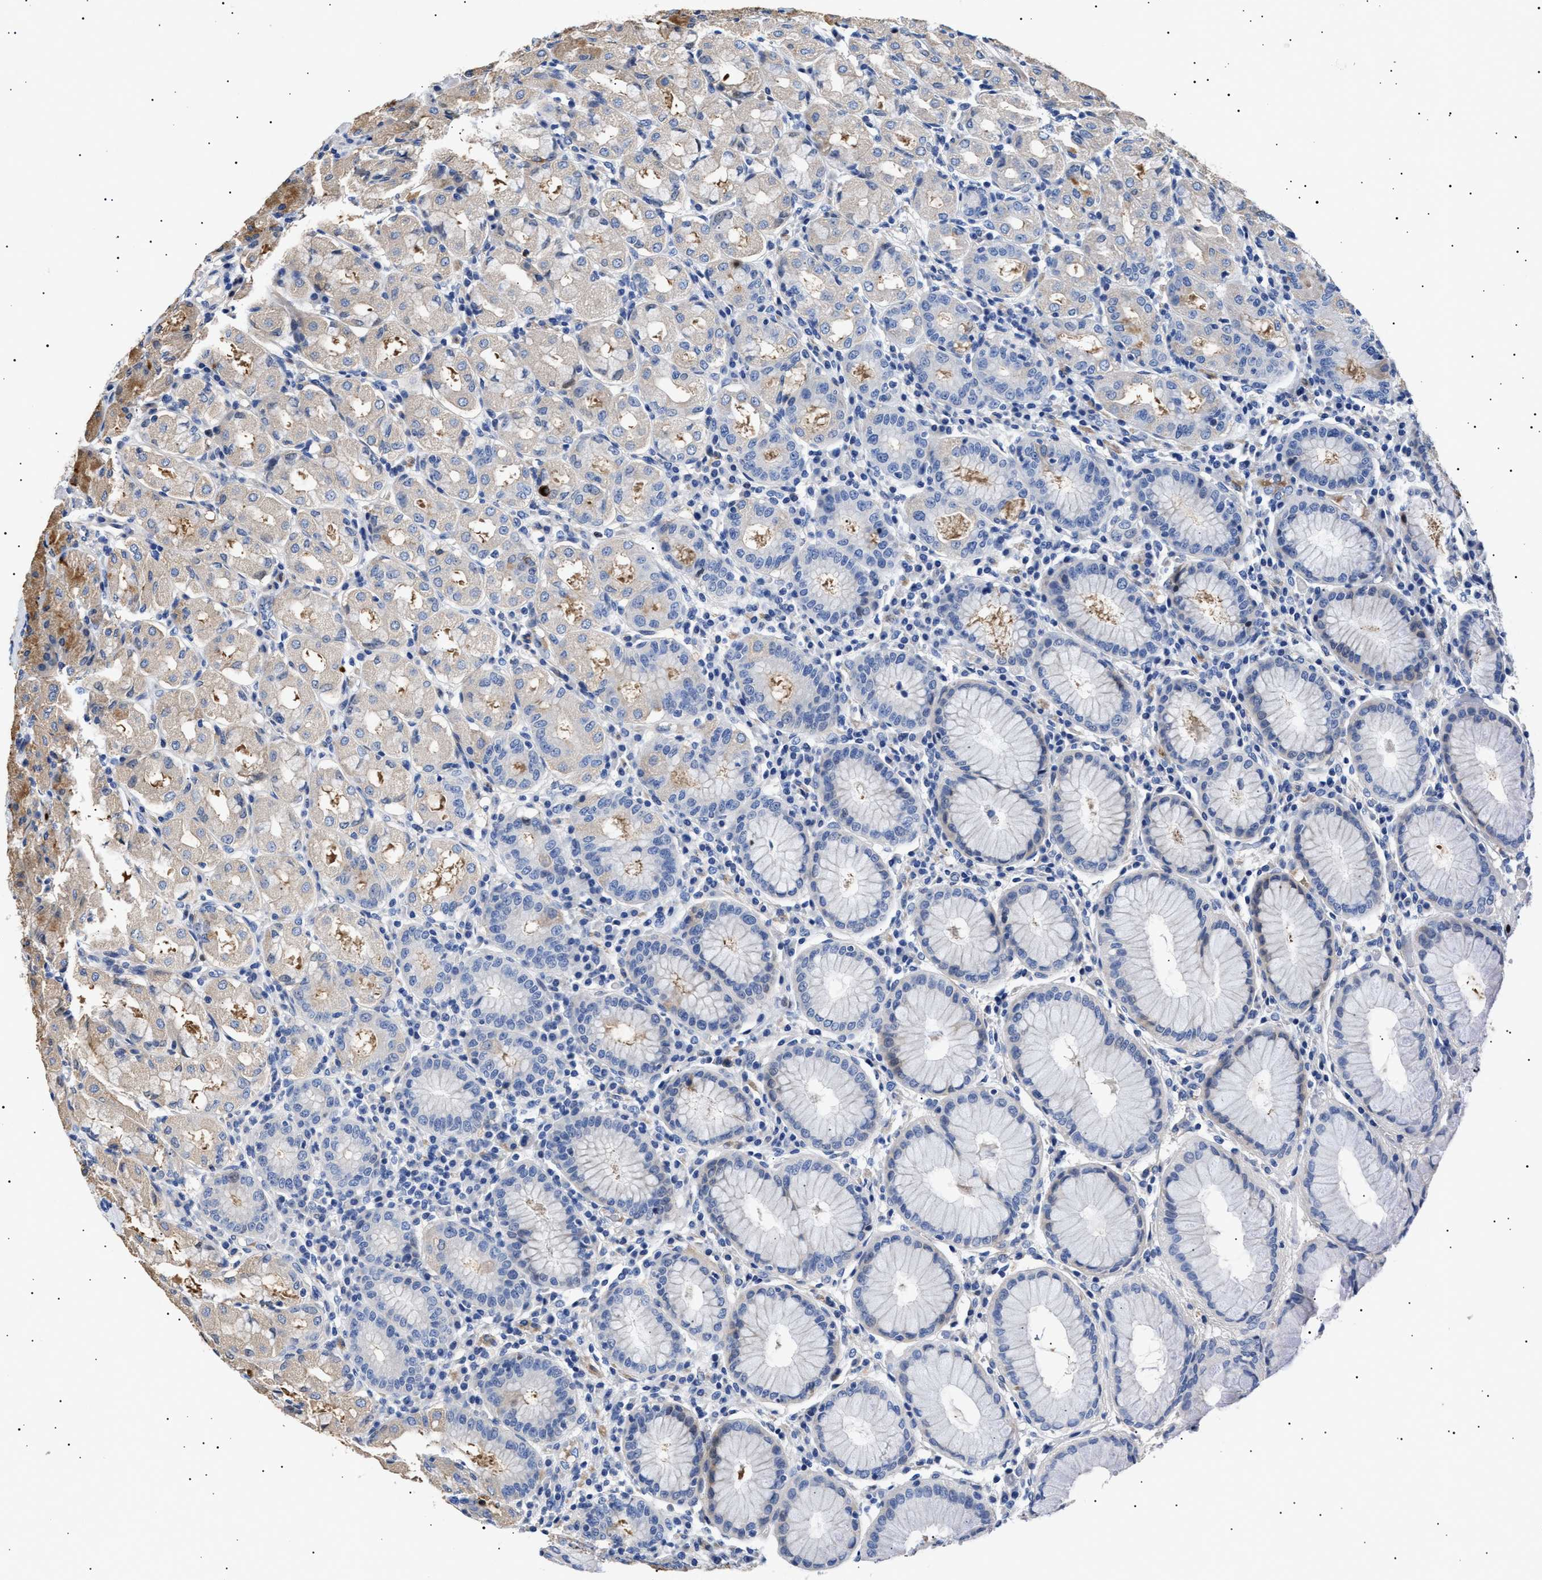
{"staining": {"intensity": "moderate", "quantity": "<25%", "location": "cytoplasmic/membranous"}, "tissue": "stomach", "cell_type": "Glandular cells", "image_type": "normal", "snomed": [{"axis": "morphology", "description": "Normal tissue, NOS"}, {"axis": "topography", "description": "Stomach"}, {"axis": "topography", "description": "Stomach, lower"}], "caption": "Immunohistochemical staining of normal stomach exhibits <25% levels of moderate cytoplasmic/membranous protein expression in approximately <25% of glandular cells. The staining was performed using DAB (3,3'-diaminobenzidine) to visualize the protein expression in brown, while the nuclei were stained in blue with hematoxylin (Magnification: 20x).", "gene": "HEMGN", "patient": {"sex": "female", "age": 56}}